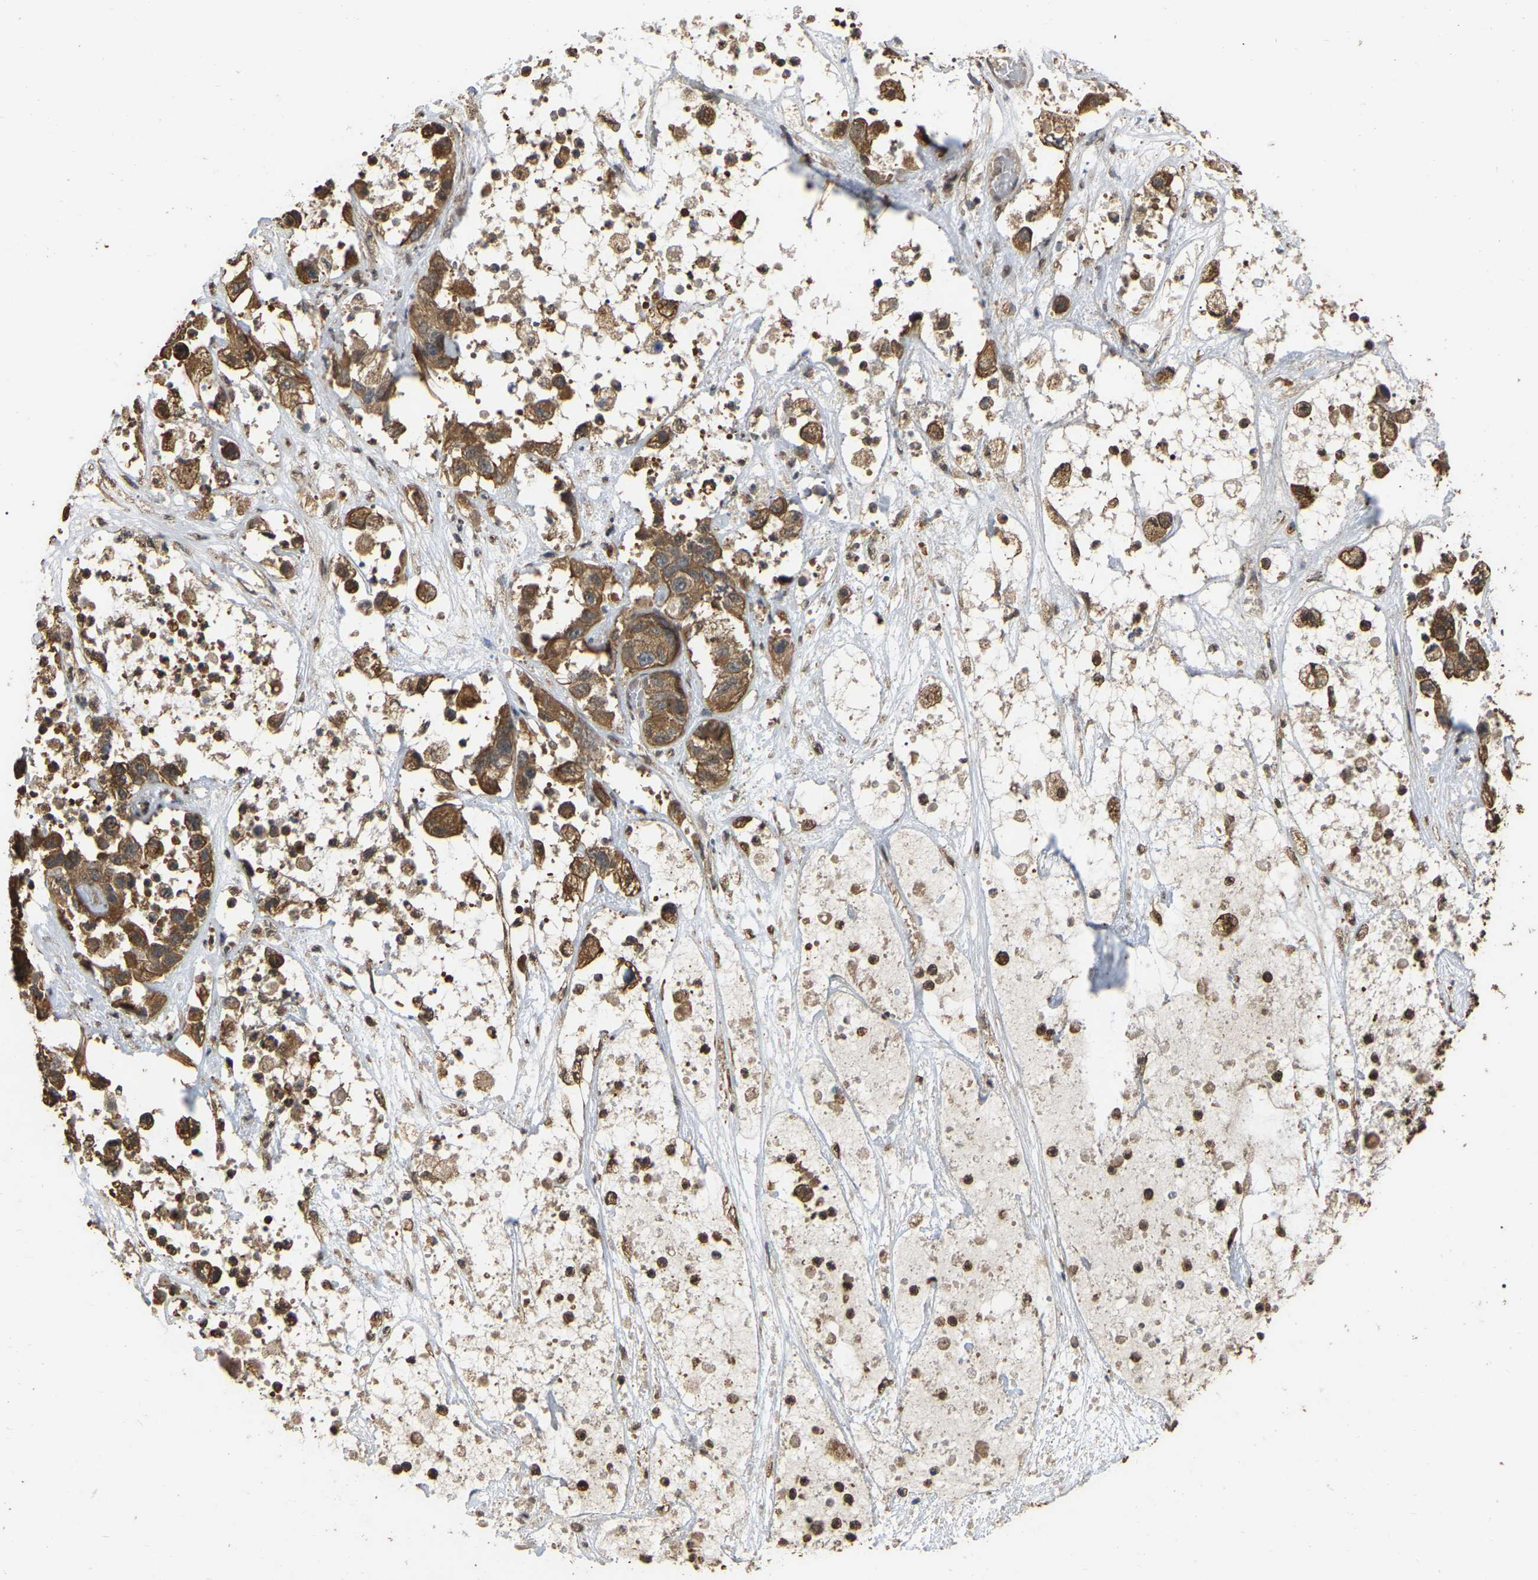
{"staining": {"intensity": "moderate", "quantity": ">75%", "location": "cytoplasmic/membranous"}, "tissue": "pancreatic cancer", "cell_type": "Tumor cells", "image_type": "cancer", "snomed": [{"axis": "morphology", "description": "Adenocarcinoma, NOS"}, {"axis": "topography", "description": "Pancreas"}], "caption": "Tumor cells display medium levels of moderate cytoplasmic/membranous staining in about >75% of cells in pancreatic adenocarcinoma.", "gene": "FAM219A", "patient": {"sex": "female", "age": 78}}